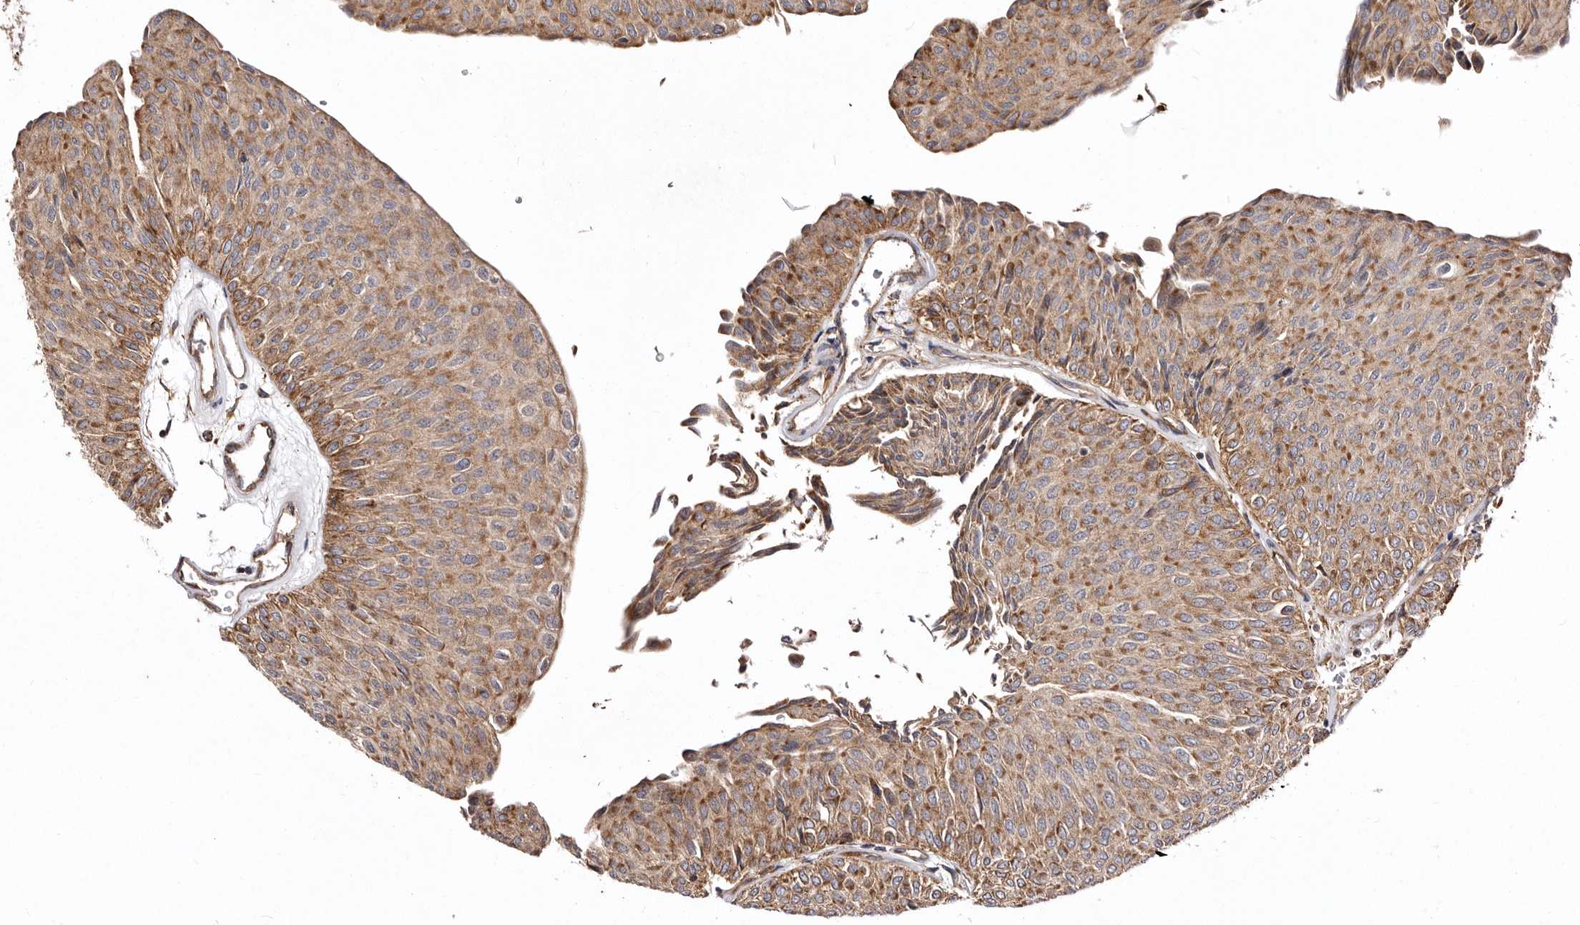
{"staining": {"intensity": "moderate", "quantity": ">75%", "location": "cytoplasmic/membranous"}, "tissue": "urothelial cancer", "cell_type": "Tumor cells", "image_type": "cancer", "snomed": [{"axis": "morphology", "description": "Urothelial carcinoma, Low grade"}, {"axis": "topography", "description": "Urinary bladder"}], "caption": "Urothelial cancer tissue demonstrates moderate cytoplasmic/membranous staining in approximately >75% of tumor cells, visualized by immunohistochemistry.", "gene": "LUZP1", "patient": {"sex": "male", "age": 78}}